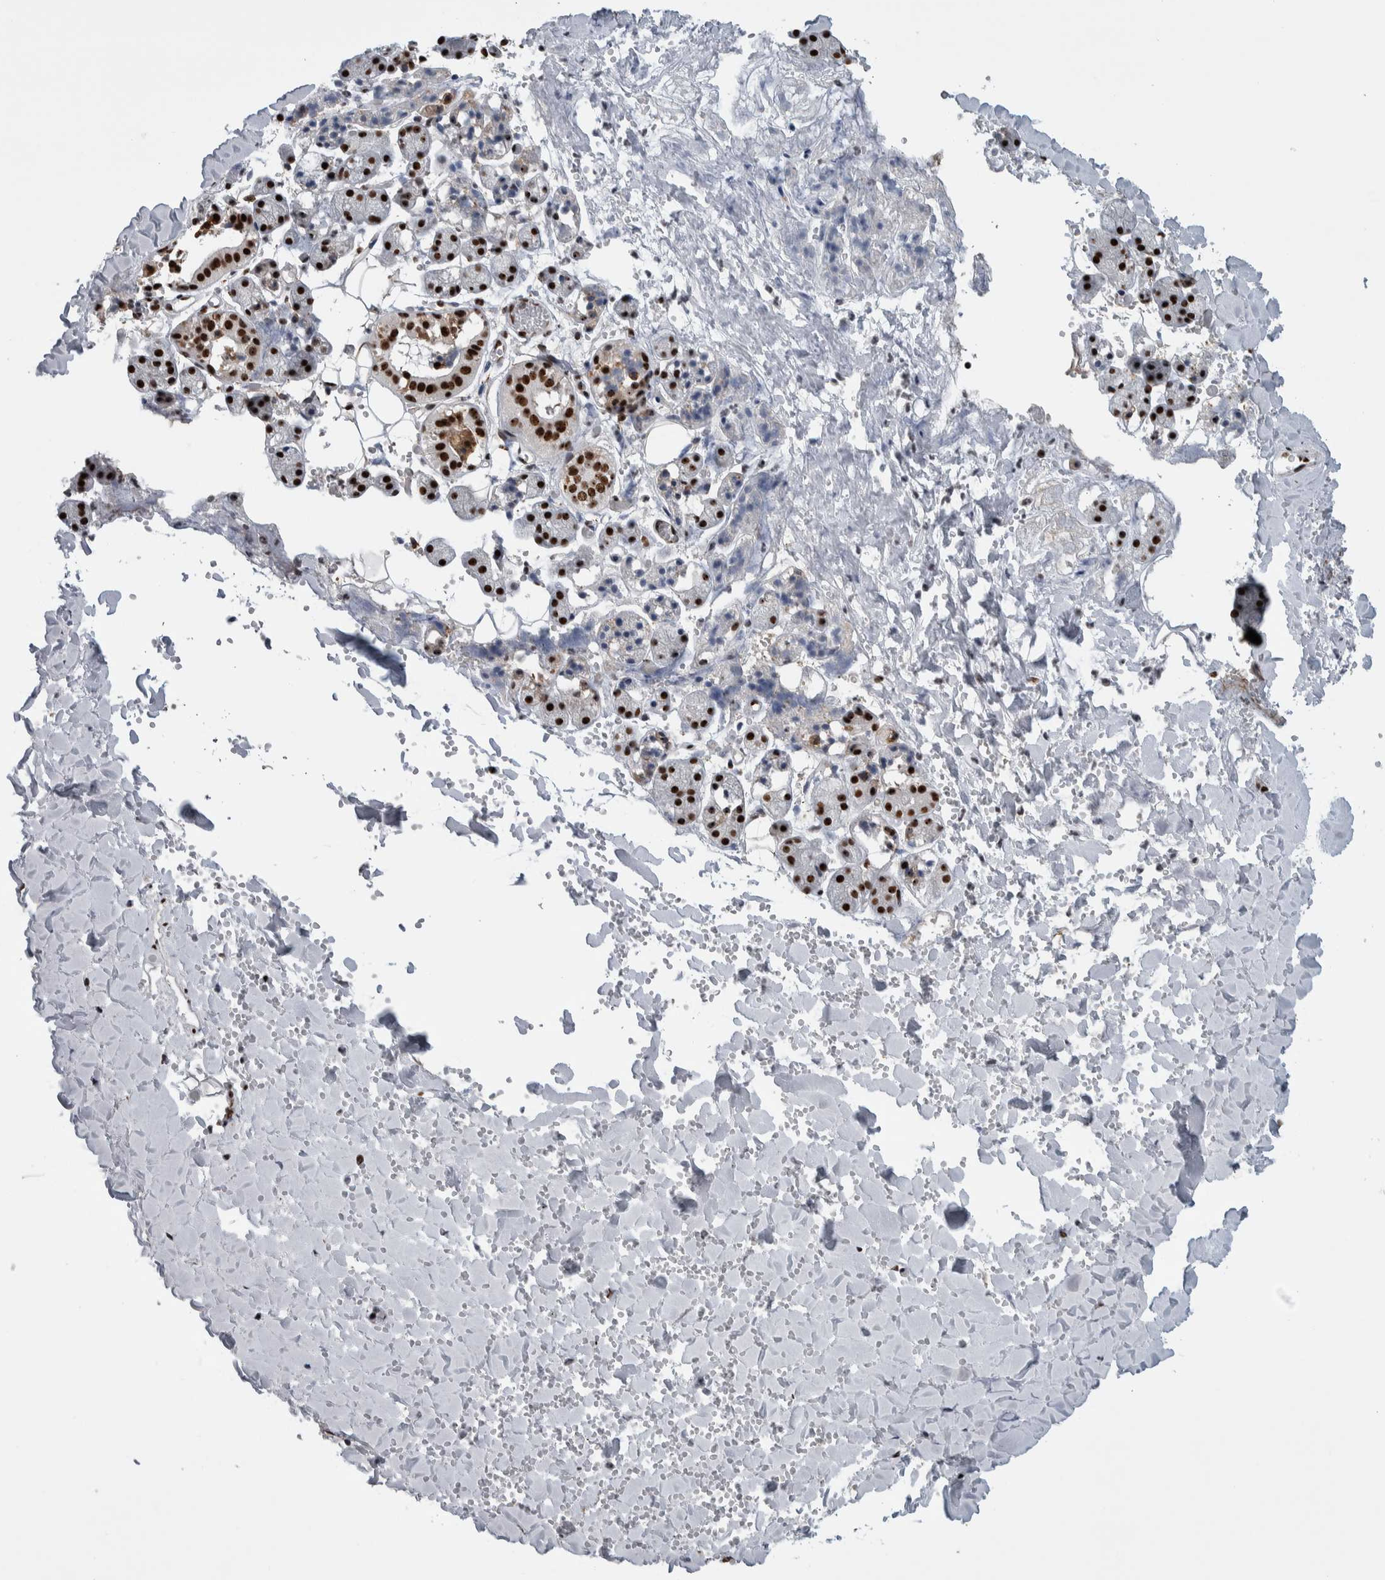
{"staining": {"intensity": "strong", "quantity": ">75%", "location": "nuclear"}, "tissue": "salivary gland", "cell_type": "Glandular cells", "image_type": "normal", "snomed": [{"axis": "morphology", "description": "Normal tissue, NOS"}, {"axis": "topography", "description": "Salivary gland"}], "caption": "There is high levels of strong nuclear positivity in glandular cells of normal salivary gland, as demonstrated by immunohistochemical staining (brown color).", "gene": "NCL", "patient": {"sex": "female", "age": 33}}